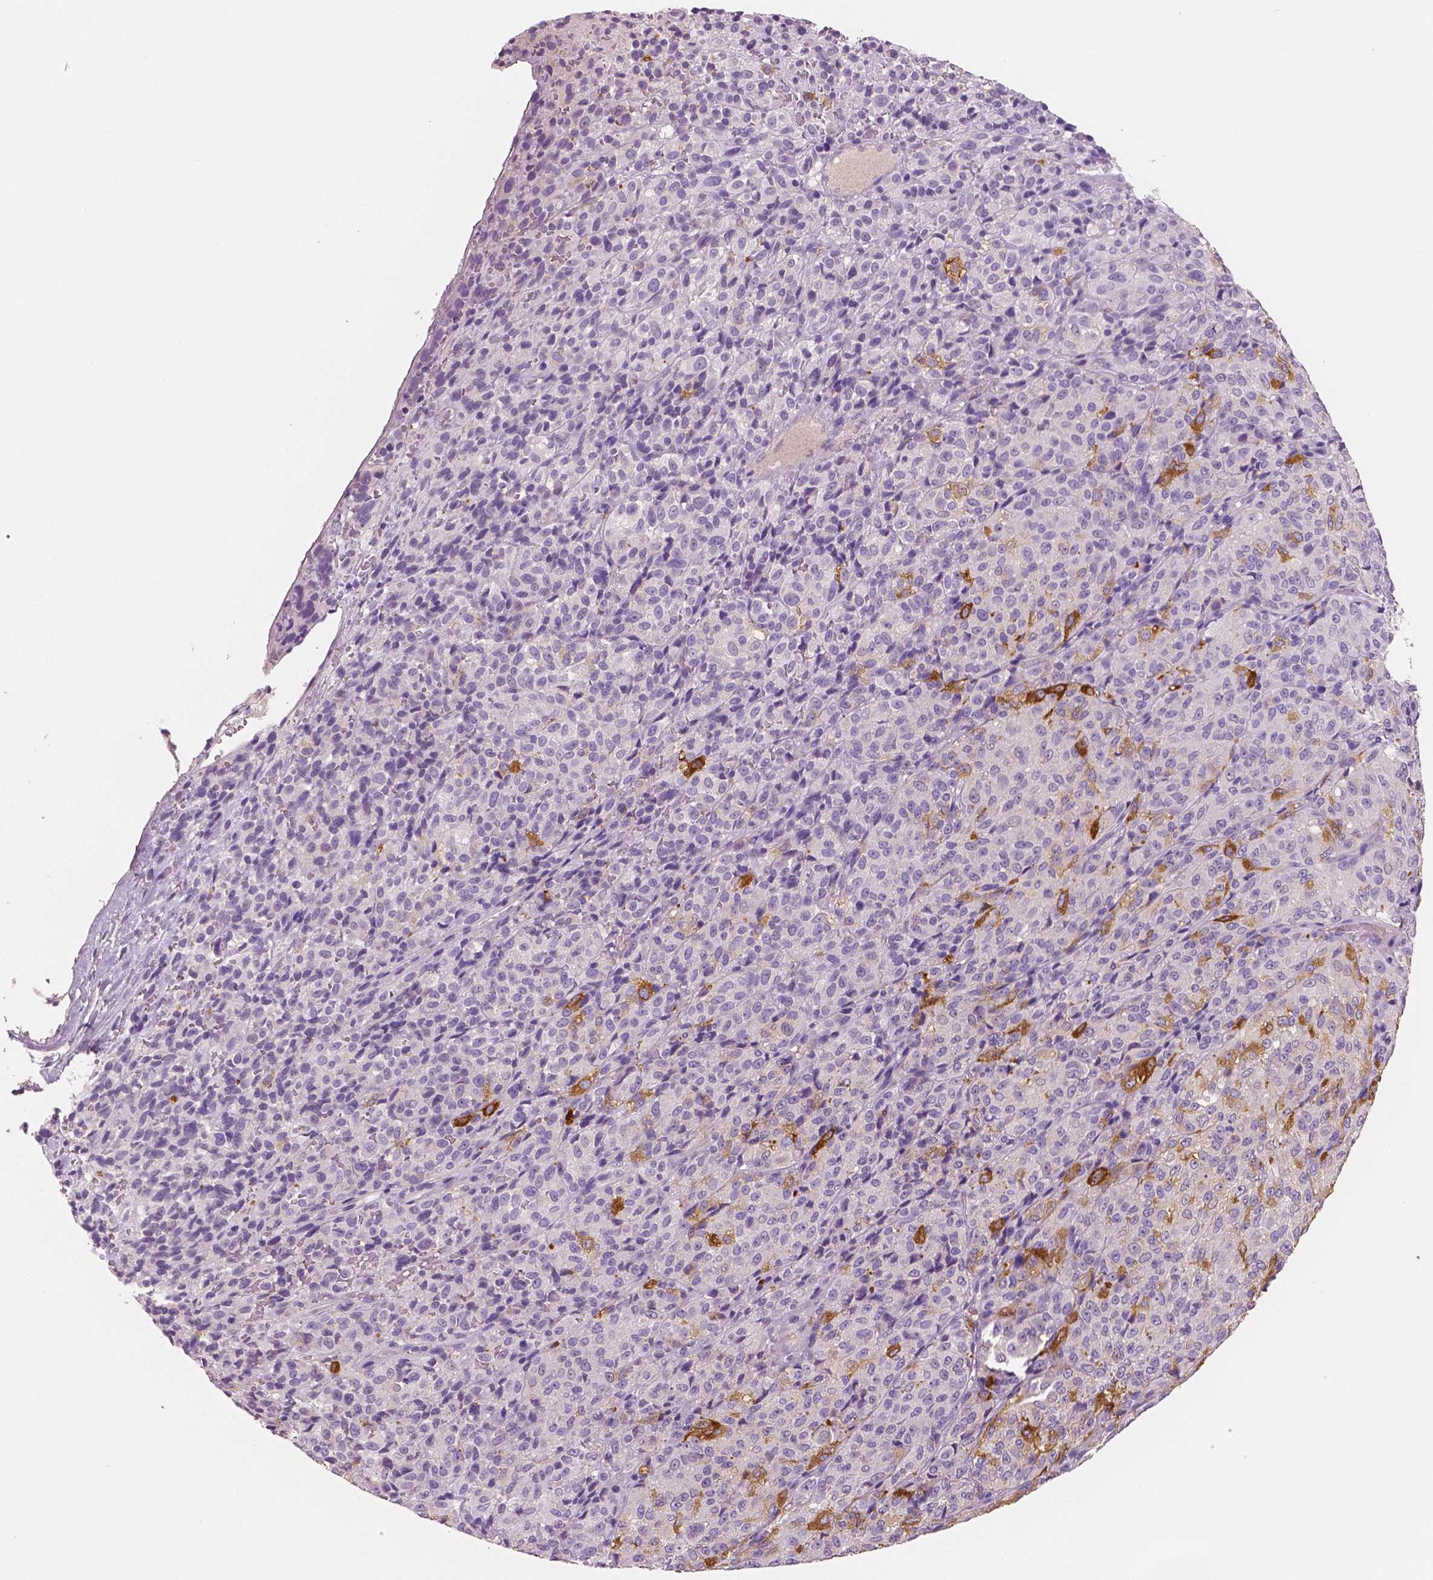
{"staining": {"intensity": "negative", "quantity": "none", "location": "none"}, "tissue": "melanoma", "cell_type": "Tumor cells", "image_type": "cancer", "snomed": [{"axis": "morphology", "description": "Malignant melanoma, Metastatic site"}, {"axis": "topography", "description": "Brain"}], "caption": "IHC histopathology image of neoplastic tissue: human malignant melanoma (metastatic site) stained with DAB (3,3'-diaminobenzidine) demonstrates no significant protein expression in tumor cells.", "gene": "NECAB2", "patient": {"sex": "female", "age": 56}}